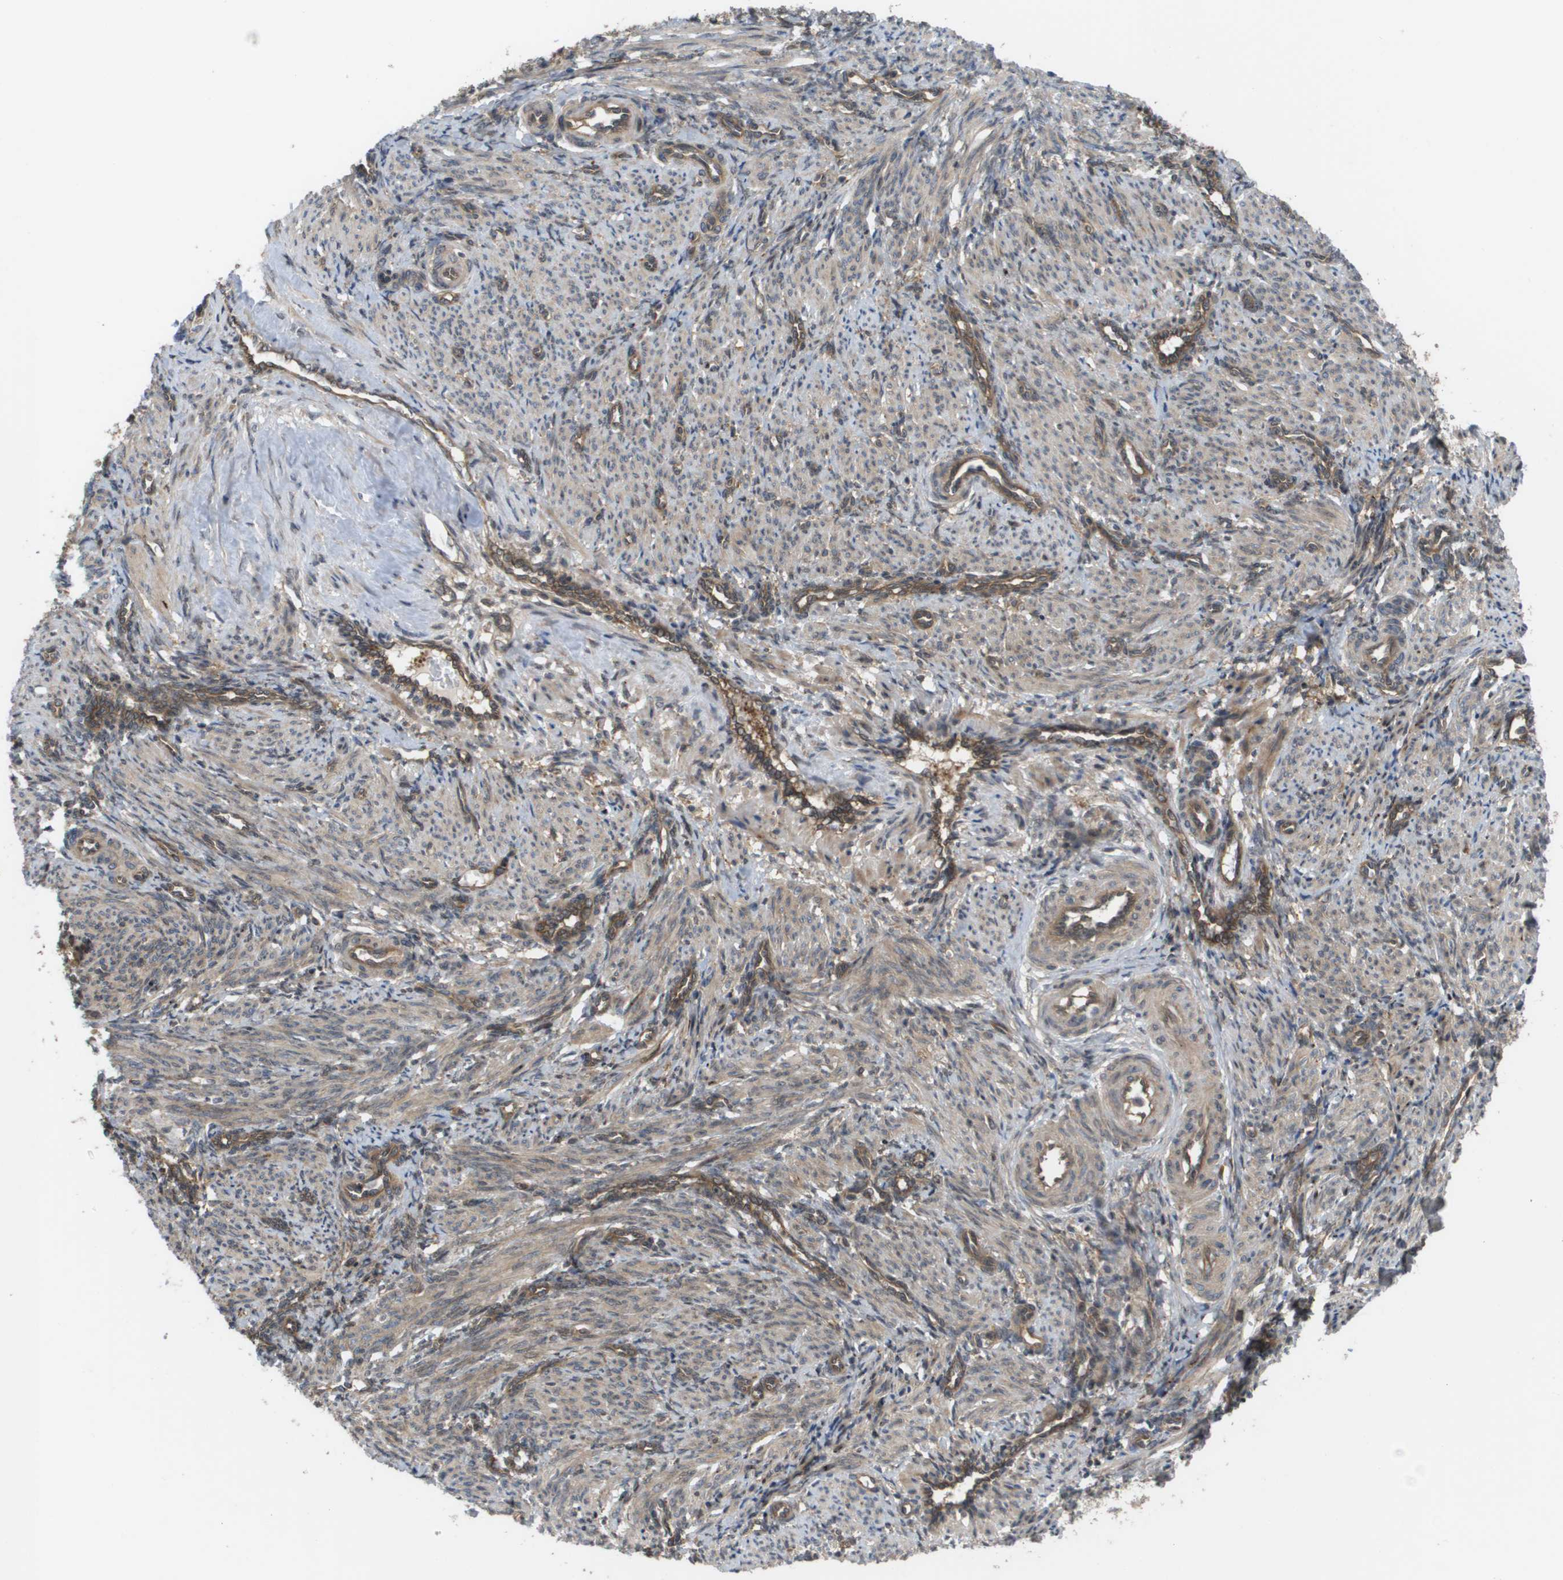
{"staining": {"intensity": "moderate", "quantity": ">75%", "location": "cytoplasmic/membranous"}, "tissue": "smooth muscle", "cell_type": "Smooth muscle cells", "image_type": "normal", "snomed": [{"axis": "morphology", "description": "Normal tissue, NOS"}, {"axis": "topography", "description": "Endometrium"}], "caption": "Immunohistochemical staining of benign smooth muscle exhibits moderate cytoplasmic/membranous protein positivity in approximately >75% of smooth muscle cells. (DAB = brown stain, brightfield microscopy at high magnification).", "gene": "CTPS2", "patient": {"sex": "female", "age": 33}}